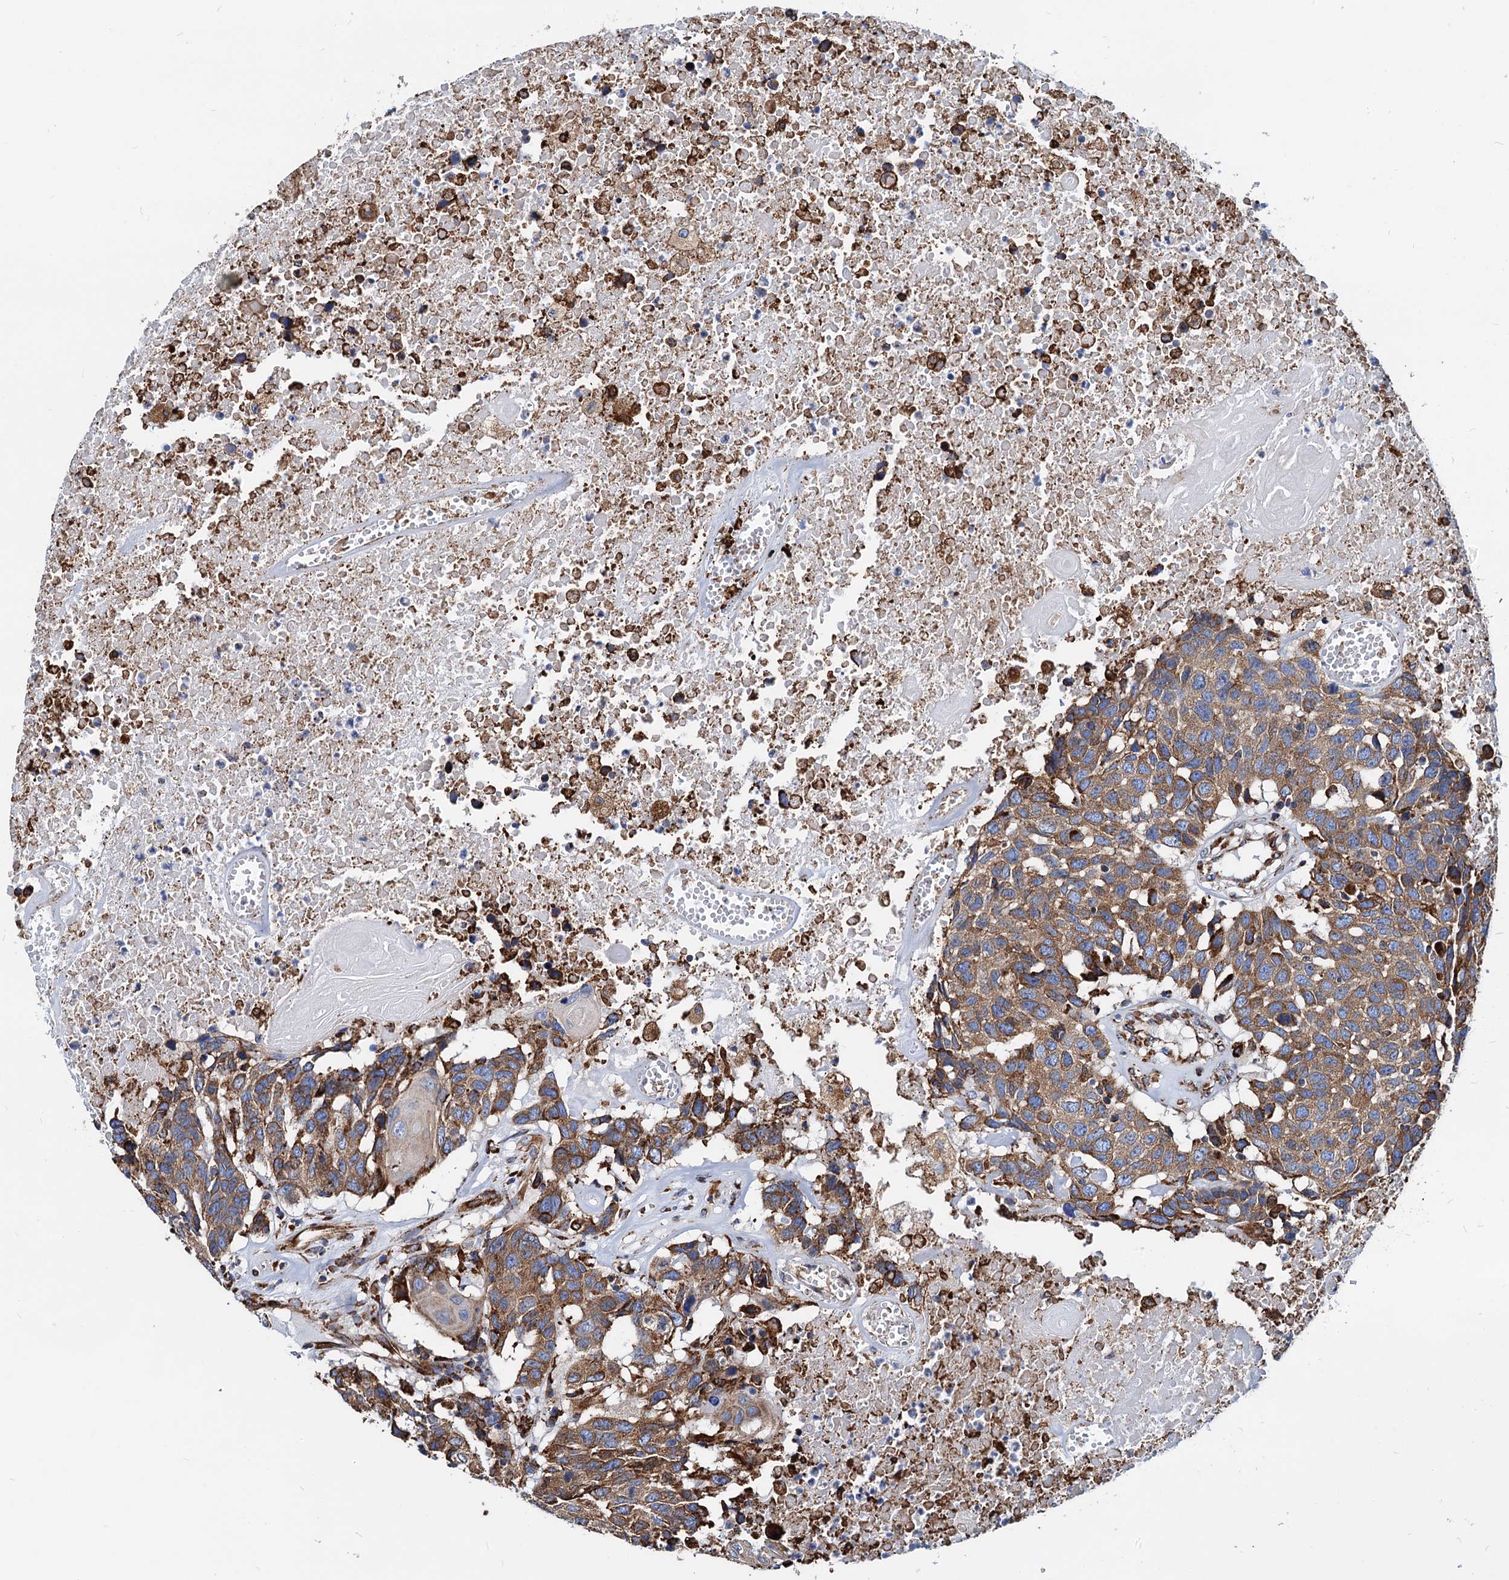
{"staining": {"intensity": "moderate", "quantity": ">75%", "location": "cytoplasmic/membranous"}, "tissue": "head and neck cancer", "cell_type": "Tumor cells", "image_type": "cancer", "snomed": [{"axis": "morphology", "description": "Squamous cell carcinoma, NOS"}, {"axis": "topography", "description": "Head-Neck"}], "caption": "A photomicrograph showing moderate cytoplasmic/membranous positivity in approximately >75% of tumor cells in squamous cell carcinoma (head and neck), as visualized by brown immunohistochemical staining.", "gene": "HSPA5", "patient": {"sex": "male", "age": 66}}